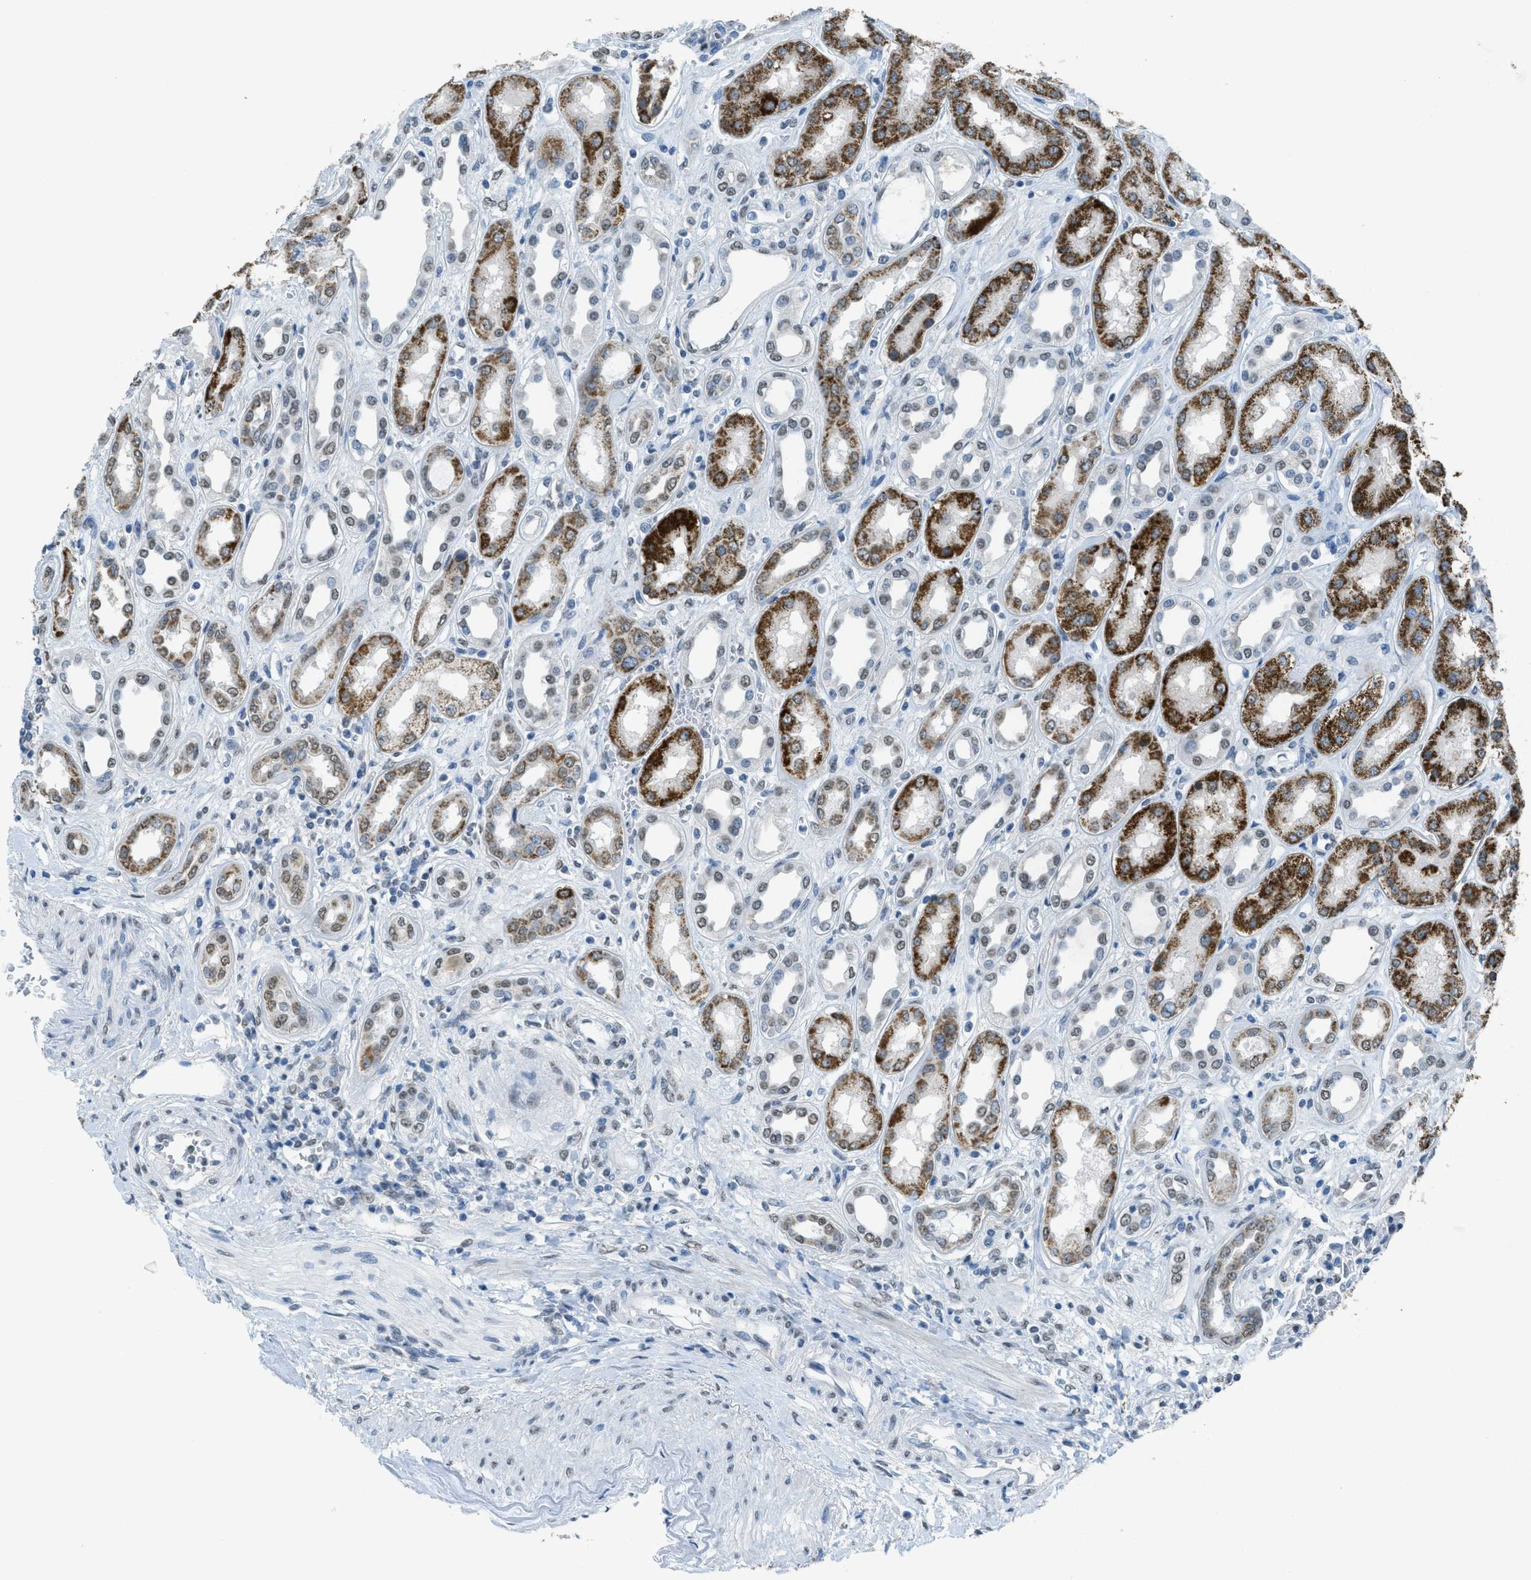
{"staining": {"intensity": "weak", "quantity": "<25%", "location": "nuclear"}, "tissue": "kidney", "cell_type": "Cells in glomeruli", "image_type": "normal", "snomed": [{"axis": "morphology", "description": "Normal tissue, NOS"}, {"axis": "topography", "description": "Kidney"}], "caption": "This micrograph is of normal kidney stained with IHC to label a protein in brown with the nuclei are counter-stained blue. There is no expression in cells in glomeruli.", "gene": "TTC13", "patient": {"sex": "male", "age": 59}}